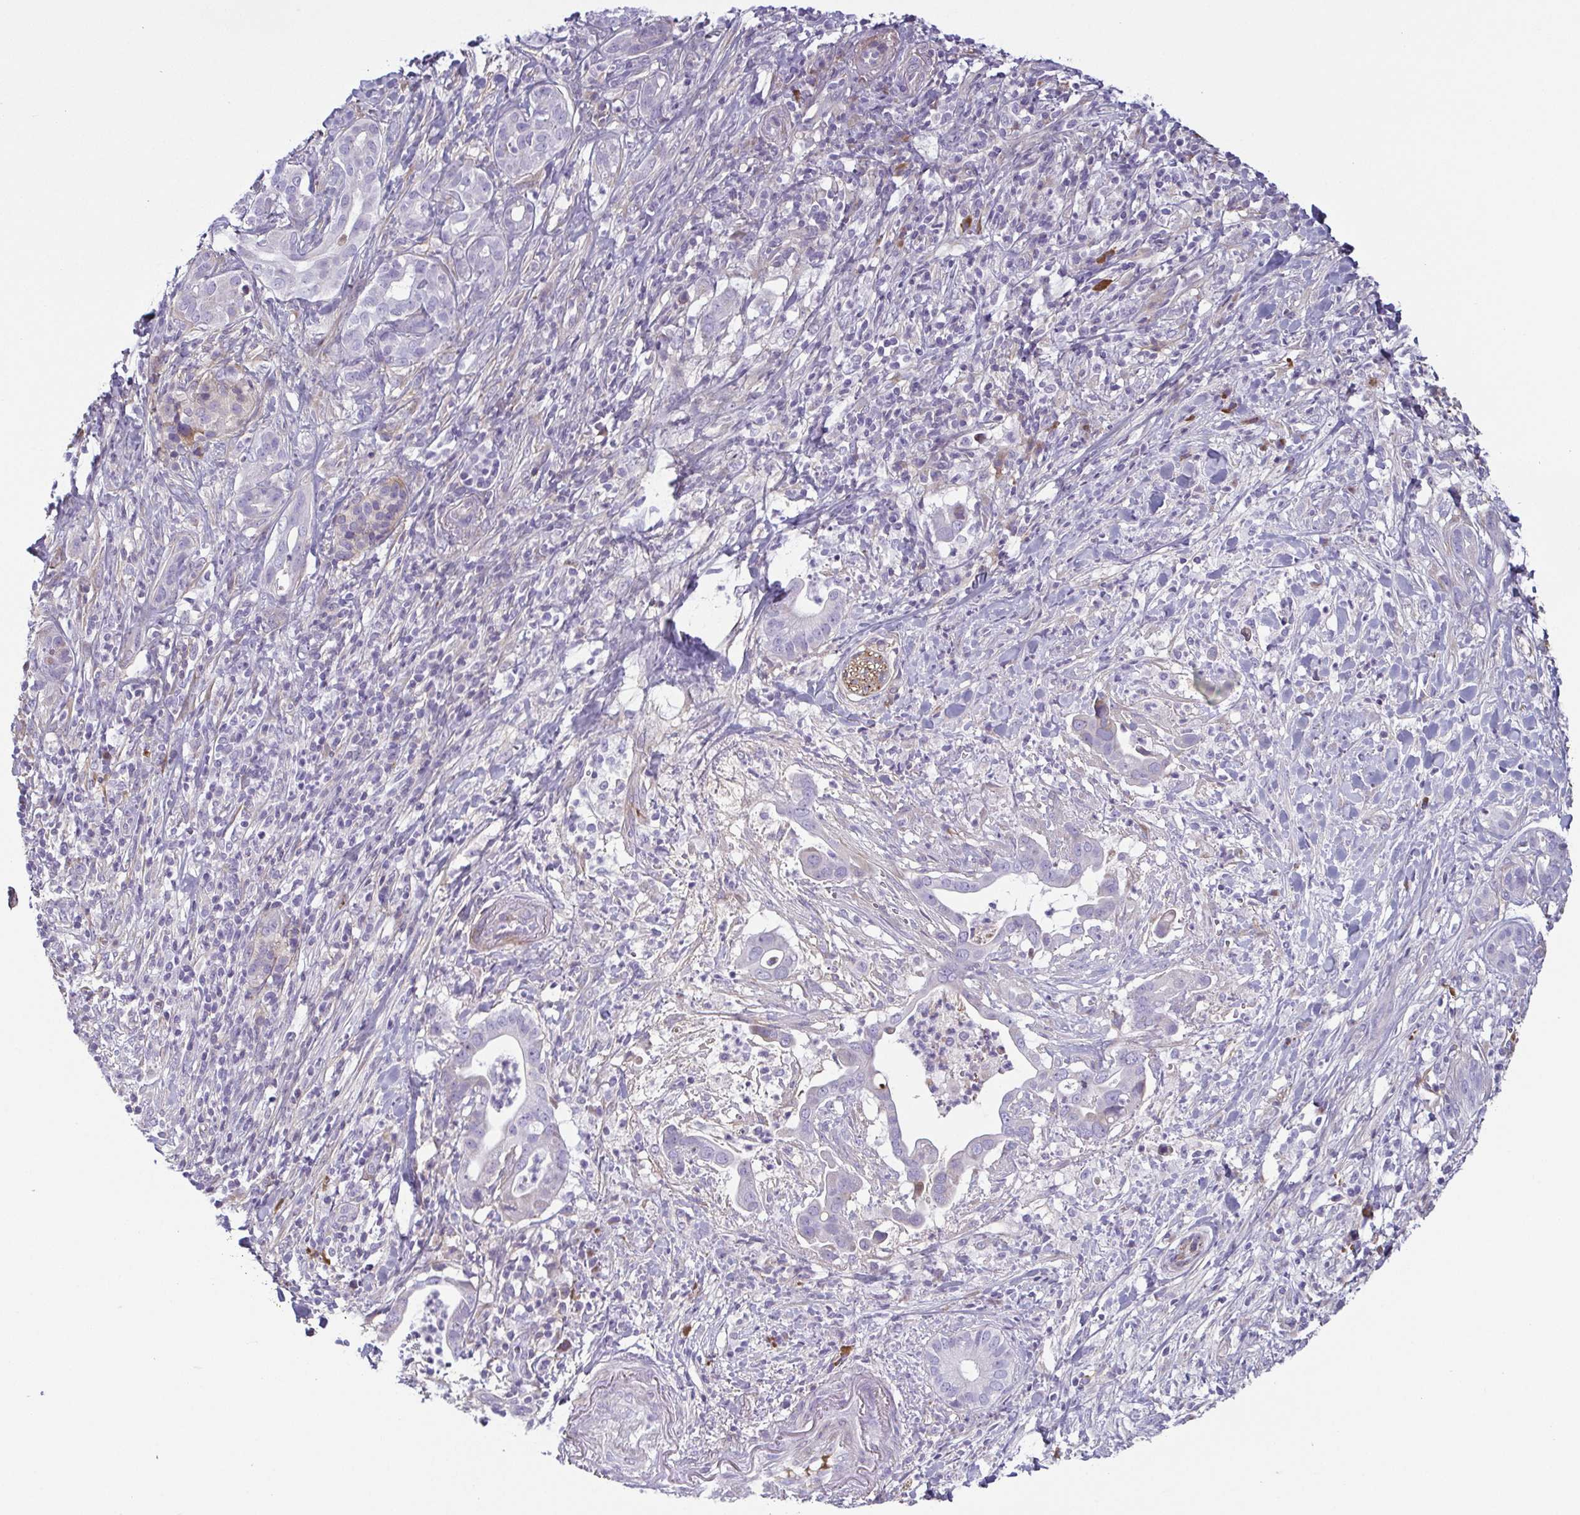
{"staining": {"intensity": "negative", "quantity": "none", "location": "none"}, "tissue": "pancreatic cancer", "cell_type": "Tumor cells", "image_type": "cancer", "snomed": [{"axis": "morphology", "description": "Adenocarcinoma, NOS"}, {"axis": "topography", "description": "Pancreas"}], "caption": "Immunohistochemical staining of human pancreatic cancer (adenocarcinoma) exhibits no significant staining in tumor cells.", "gene": "ECM1", "patient": {"sex": "male", "age": 61}}